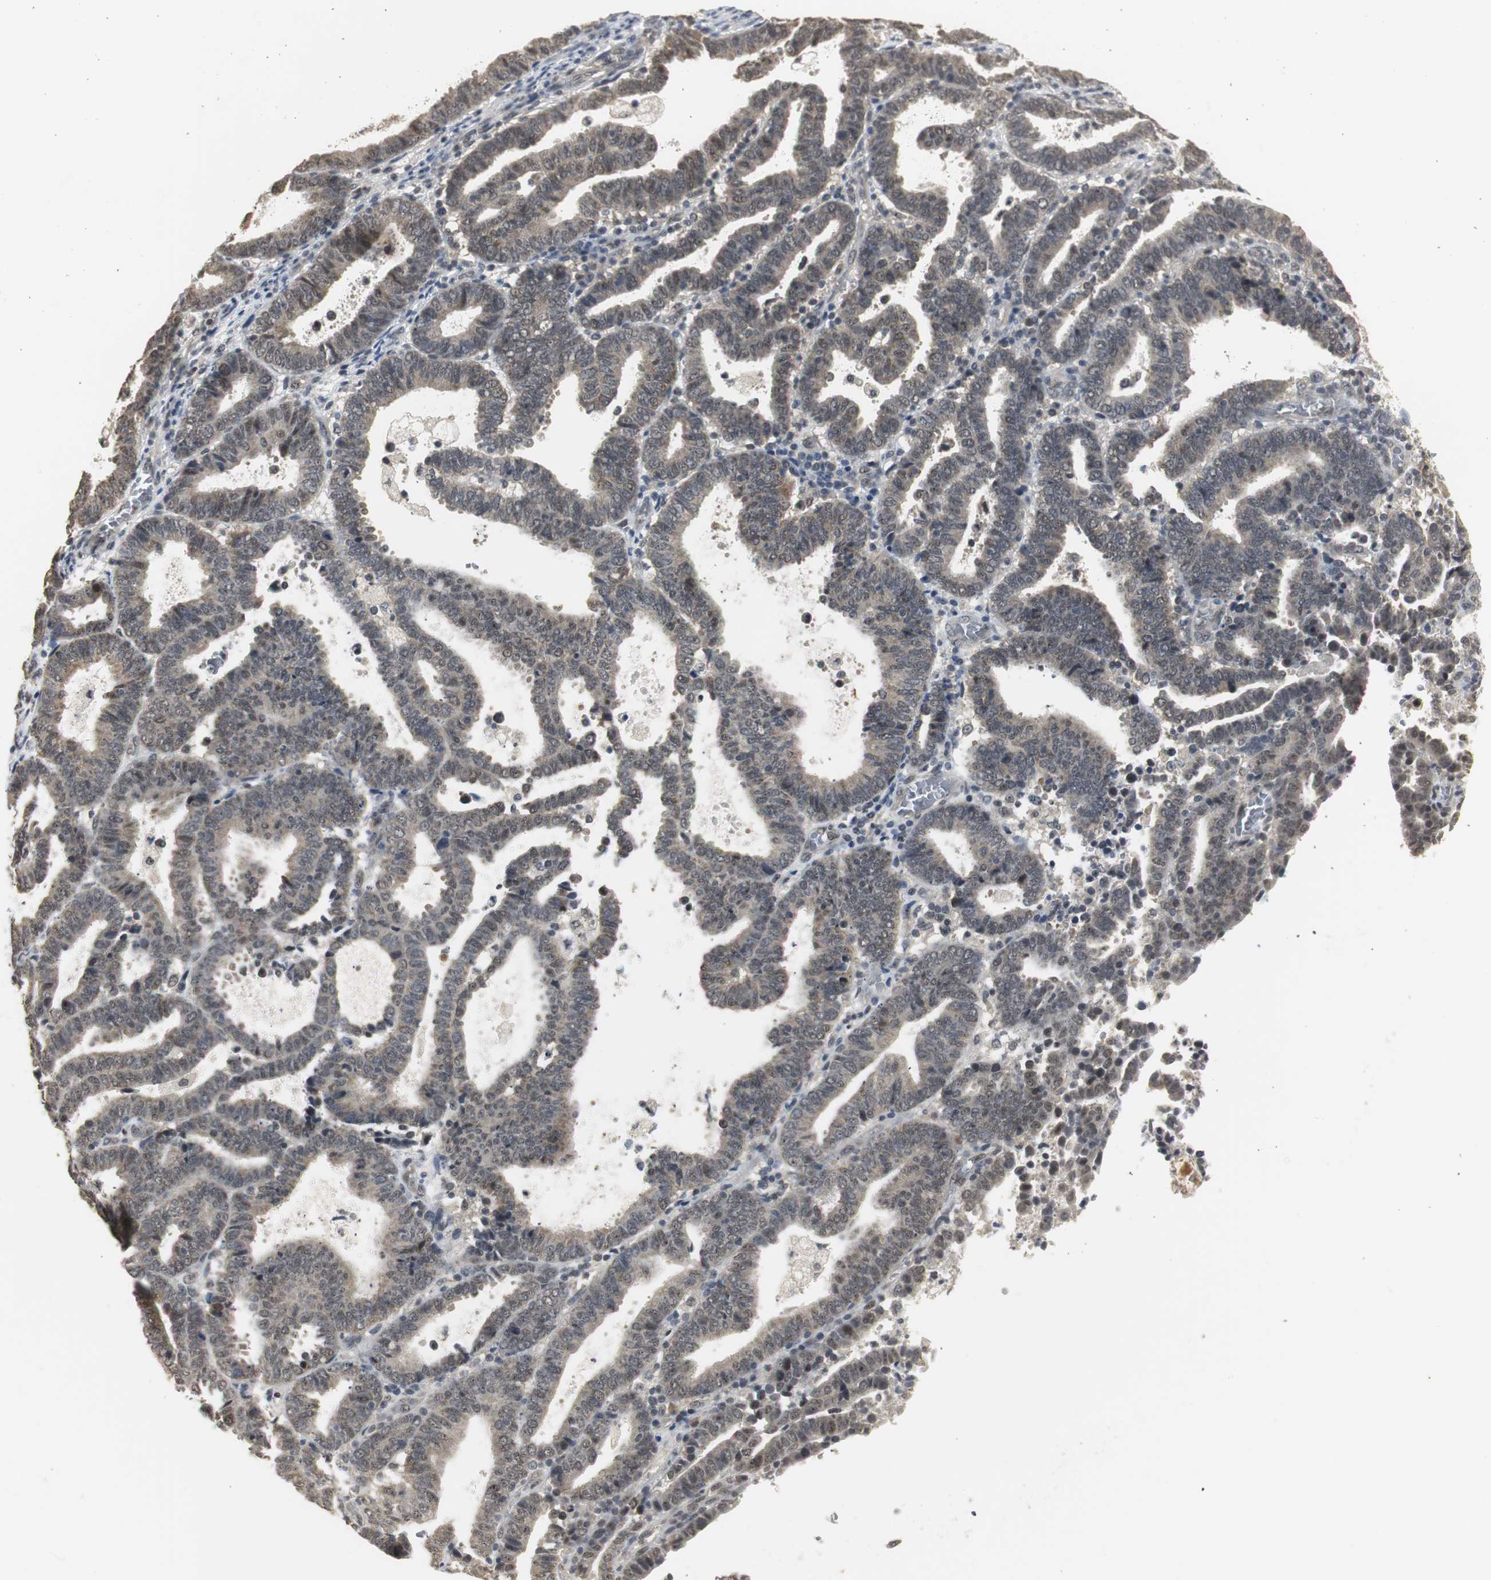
{"staining": {"intensity": "weak", "quantity": "<25%", "location": "cytoplasmic/membranous,nuclear"}, "tissue": "endometrial cancer", "cell_type": "Tumor cells", "image_type": "cancer", "snomed": [{"axis": "morphology", "description": "Adenocarcinoma, NOS"}, {"axis": "topography", "description": "Uterus"}], "caption": "The immunohistochemistry (IHC) micrograph has no significant expression in tumor cells of endometrial cancer (adenocarcinoma) tissue. (Stains: DAB IHC with hematoxylin counter stain, Microscopy: brightfield microscopy at high magnification).", "gene": "ELOA", "patient": {"sex": "female", "age": 83}}